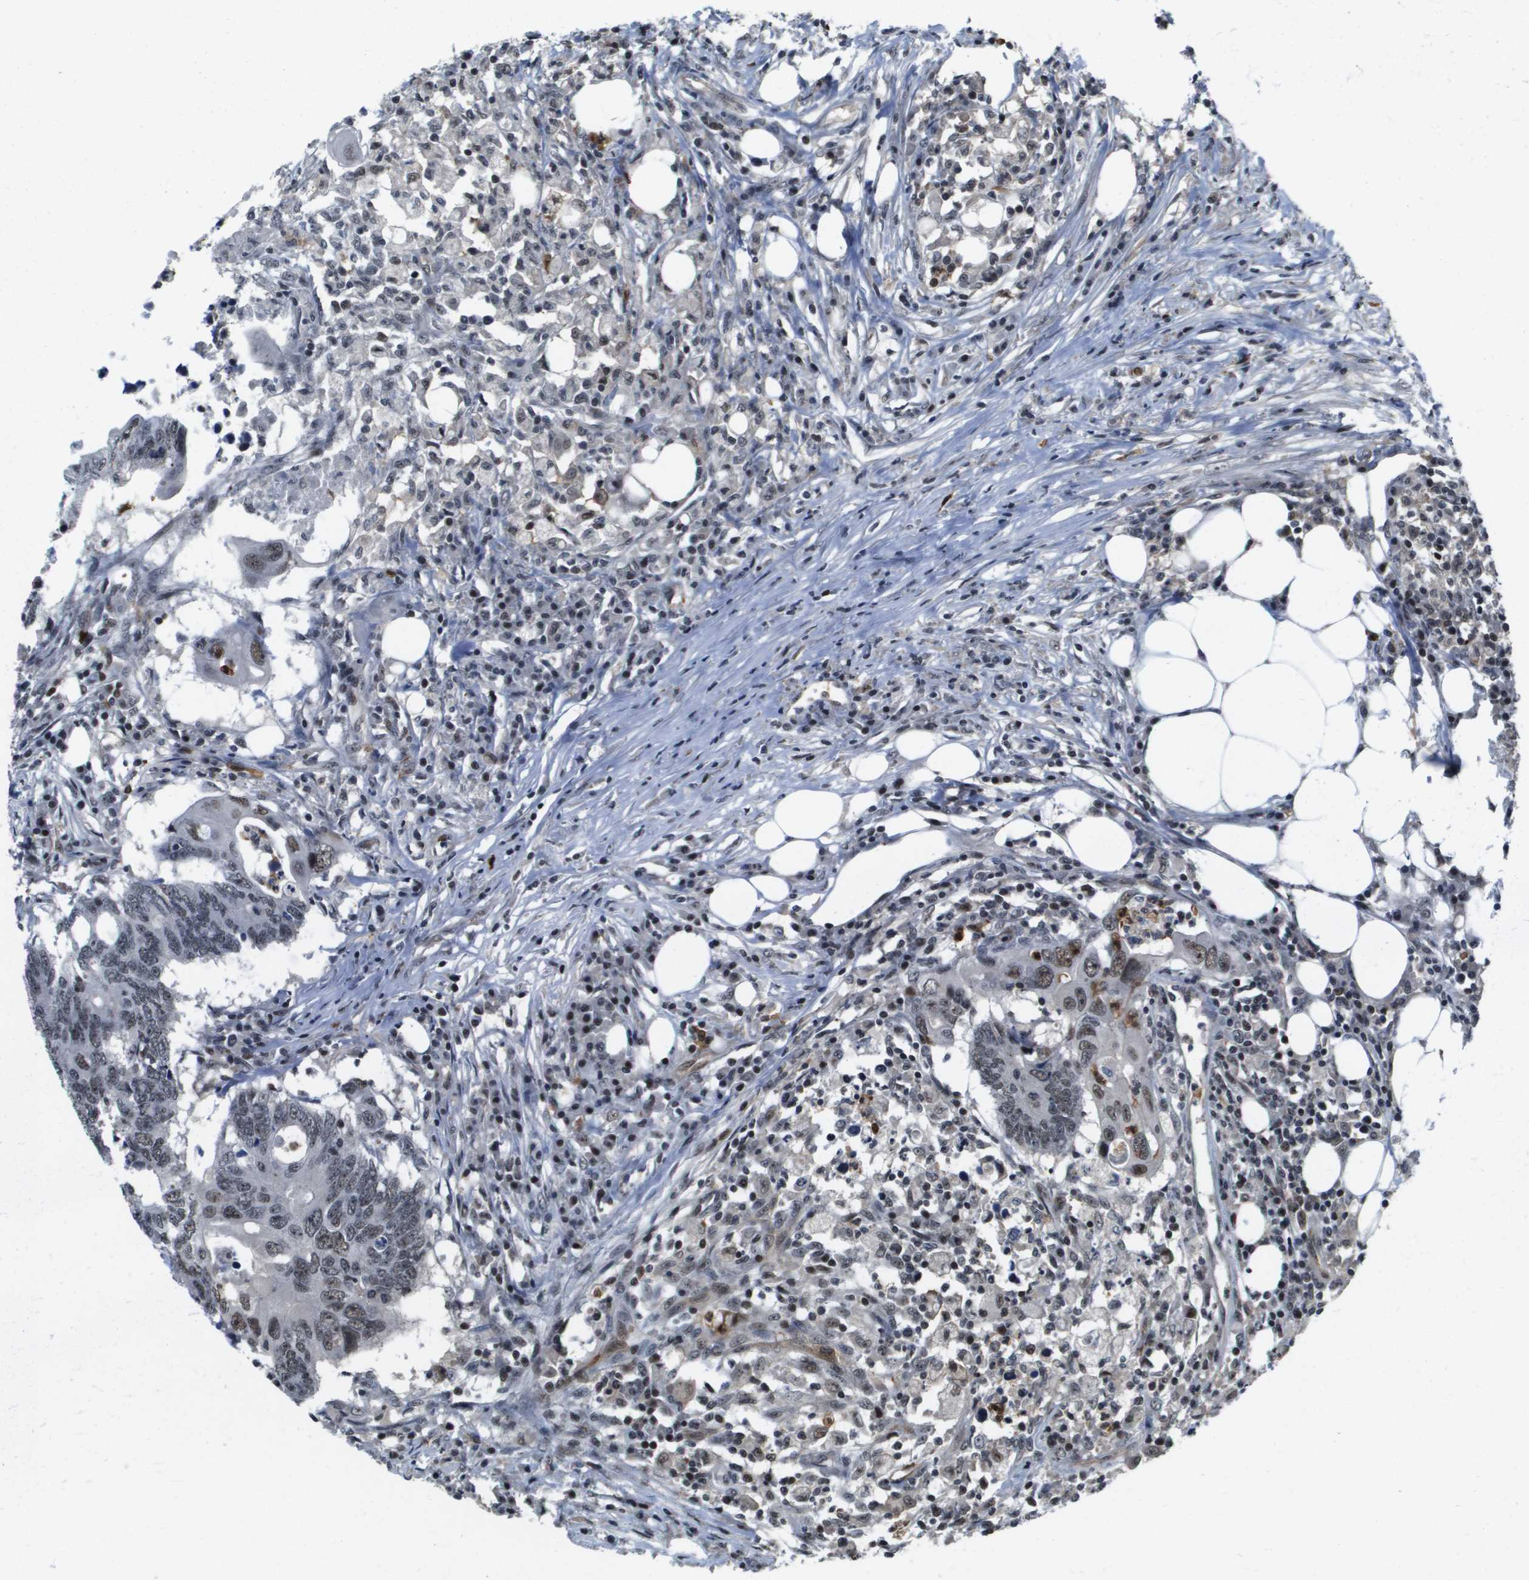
{"staining": {"intensity": "moderate", "quantity": "<25%", "location": "nuclear"}, "tissue": "colorectal cancer", "cell_type": "Tumor cells", "image_type": "cancer", "snomed": [{"axis": "morphology", "description": "Adenocarcinoma, NOS"}, {"axis": "topography", "description": "Colon"}], "caption": "Immunohistochemistry (IHC) of human colorectal cancer exhibits low levels of moderate nuclear expression in approximately <25% of tumor cells. (DAB (3,3'-diaminobenzidine) = brown stain, brightfield microscopy at high magnification).", "gene": "EP400", "patient": {"sex": "male", "age": 71}}